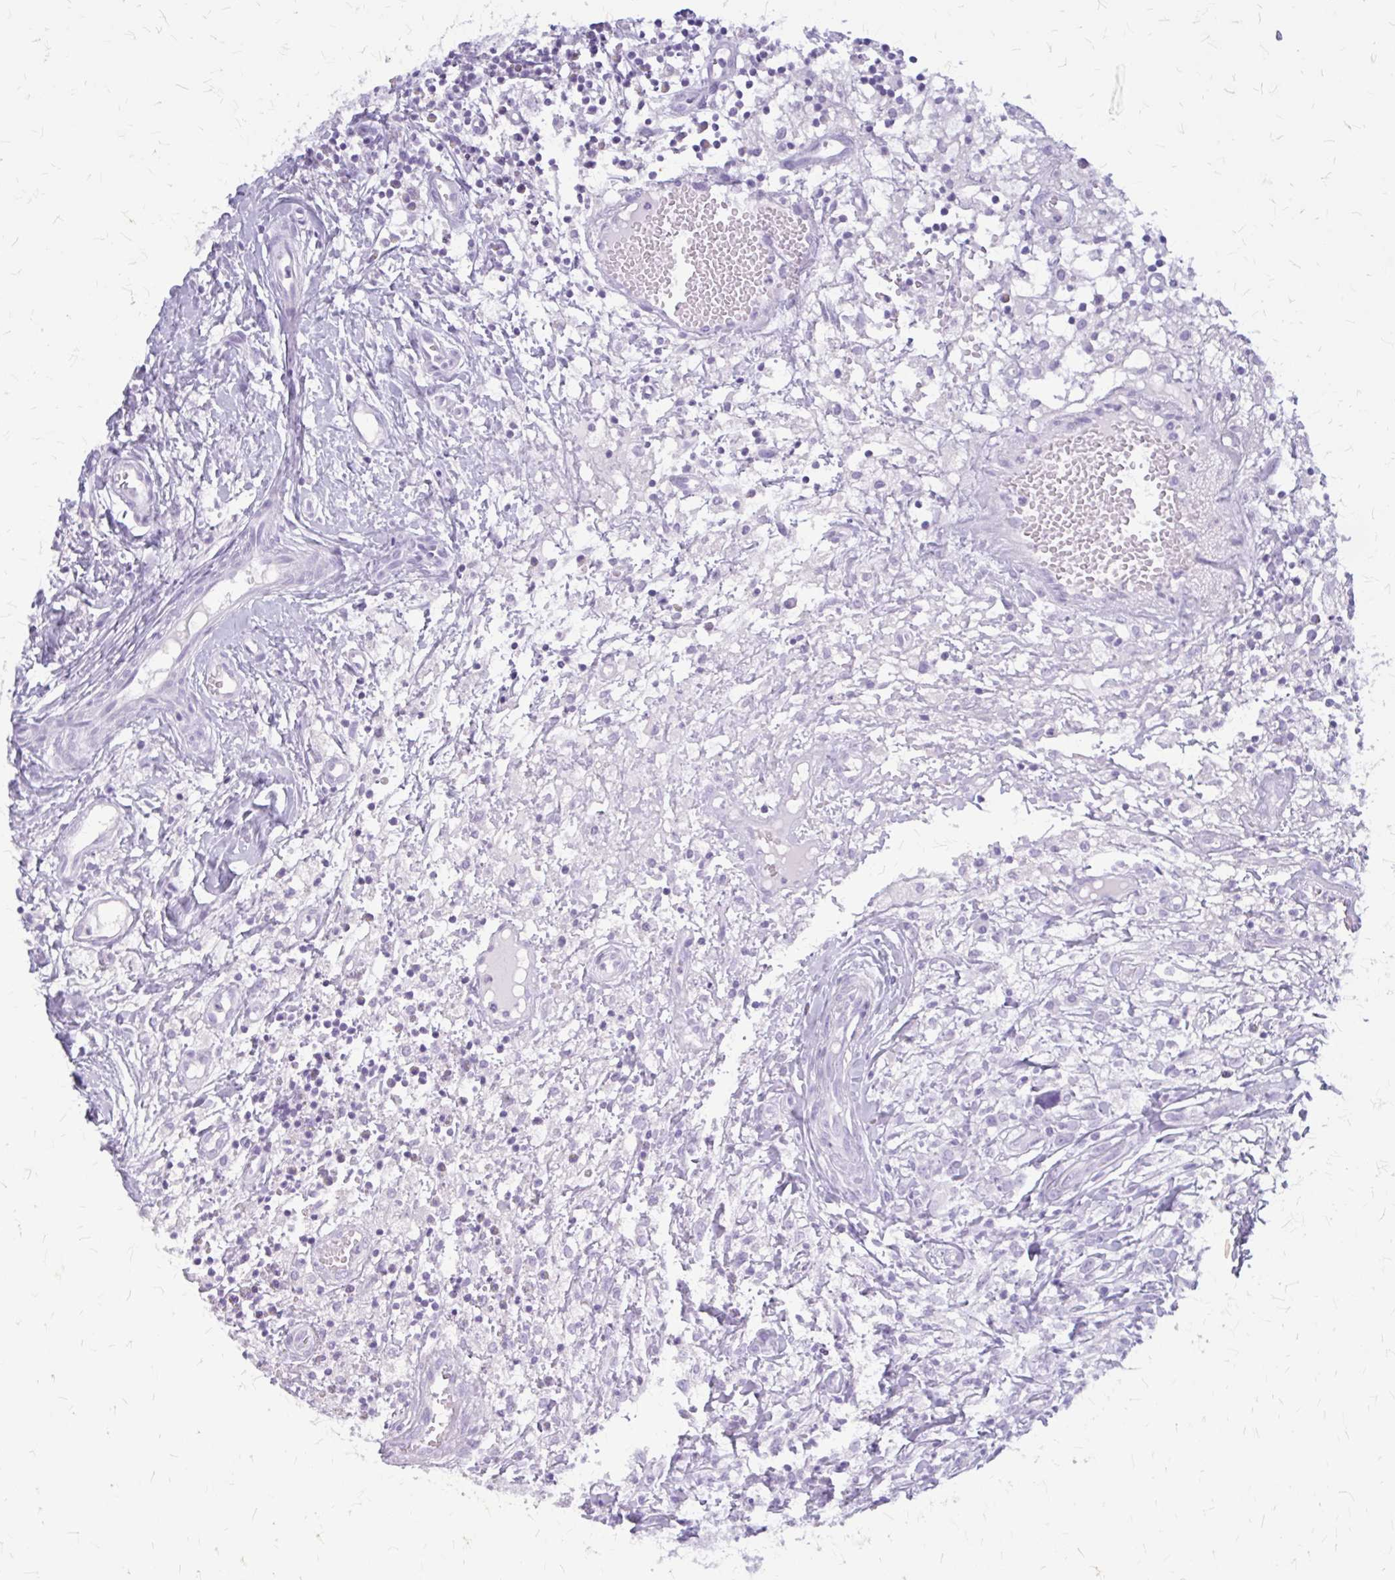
{"staining": {"intensity": "negative", "quantity": "none", "location": "none"}, "tissue": "lymphoma", "cell_type": "Tumor cells", "image_type": "cancer", "snomed": [{"axis": "morphology", "description": "Hodgkin's disease, NOS"}, {"axis": "topography", "description": "No Tissue"}], "caption": "This is an IHC histopathology image of lymphoma. There is no expression in tumor cells.", "gene": "KLHDC7A", "patient": {"sex": "female", "age": 21}}